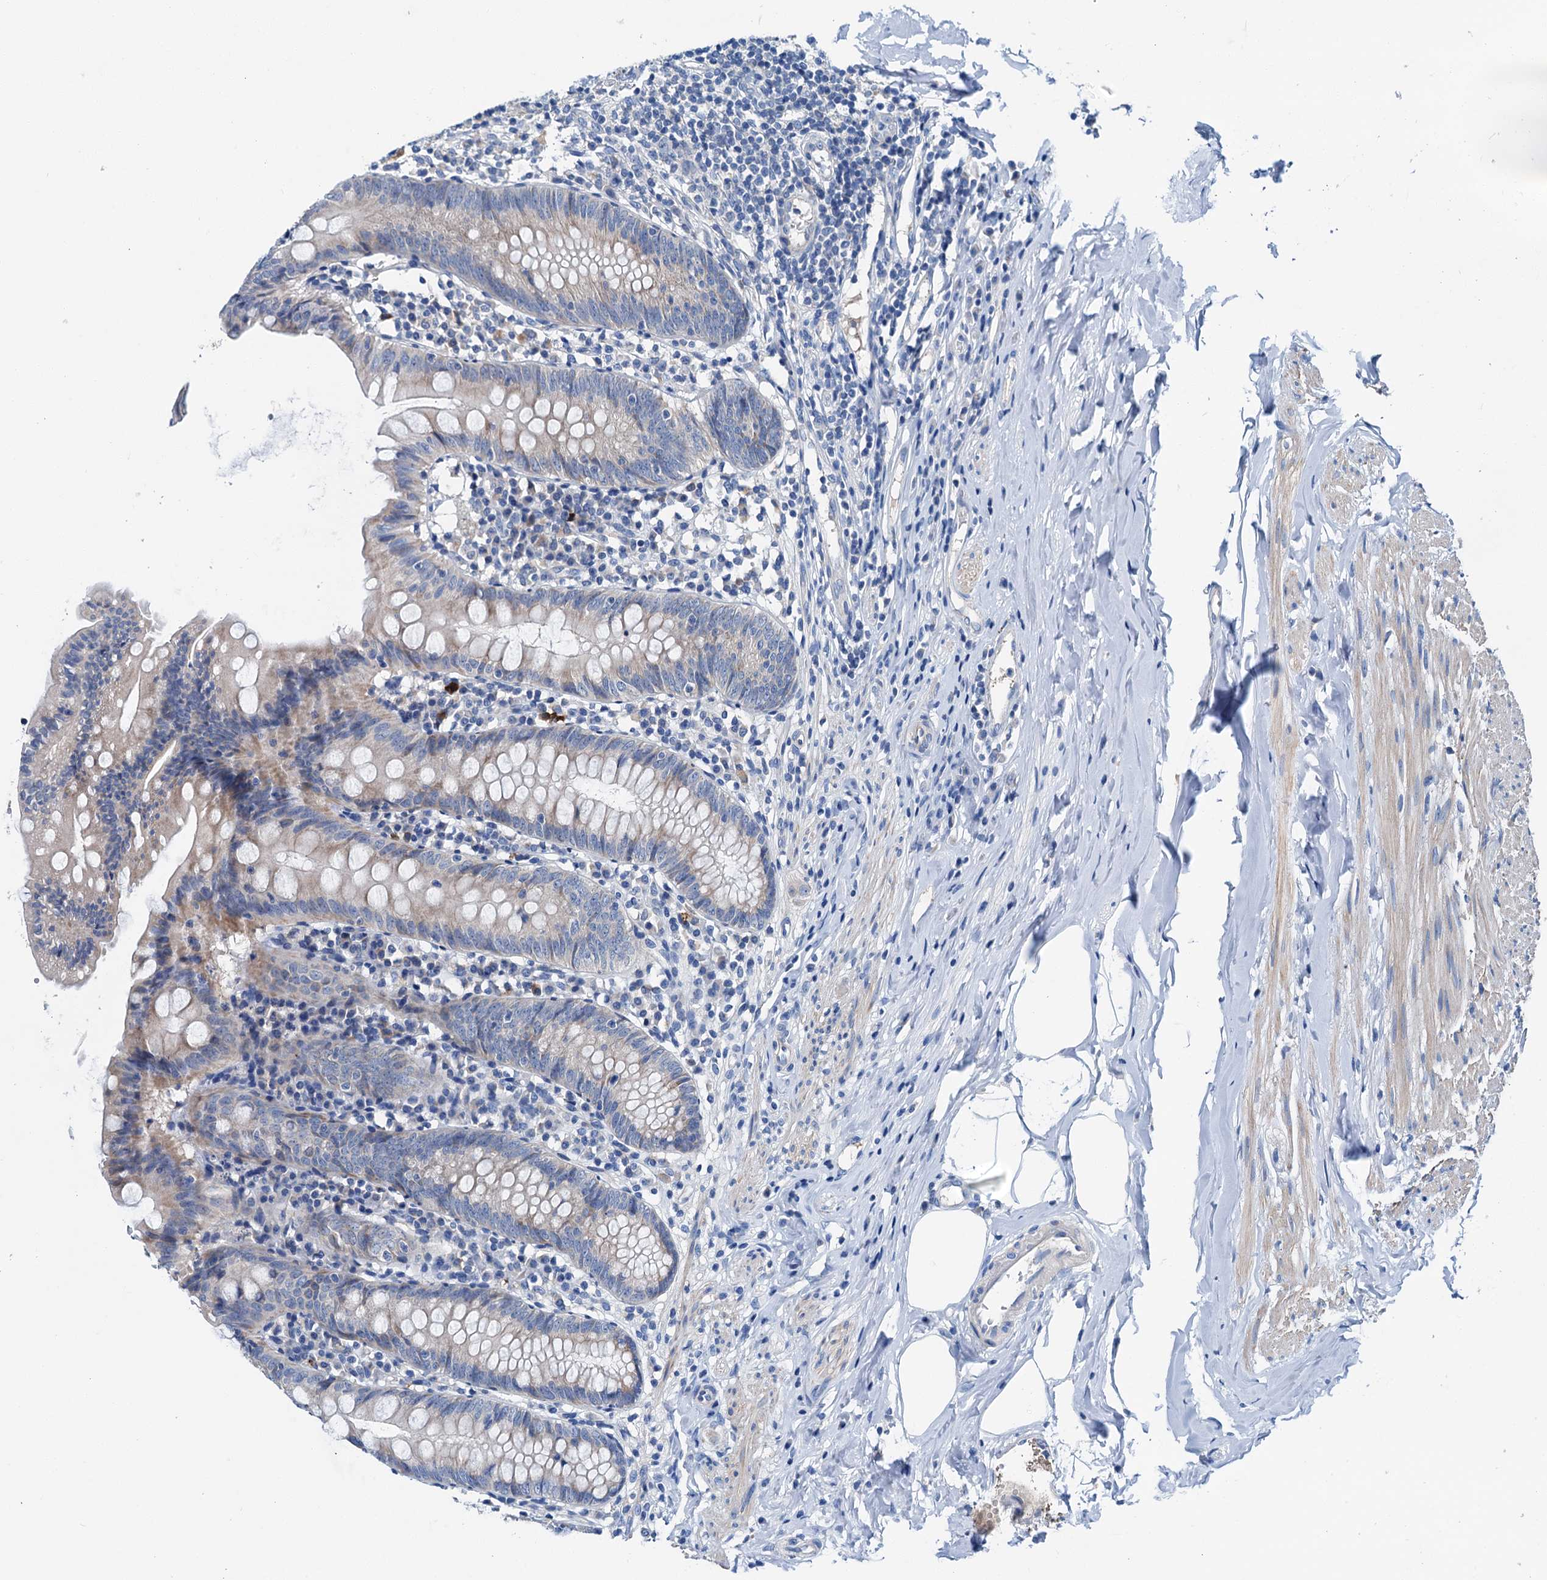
{"staining": {"intensity": "weak", "quantity": "<25%", "location": "cytoplasmic/membranous"}, "tissue": "appendix", "cell_type": "Glandular cells", "image_type": "normal", "snomed": [{"axis": "morphology", "description": "Normal tissue, NOS"}, {"axis": "topography", "description": "Appendix"}], "caption": "Immunohistochemical staining of benign human appendix displays no significant positivity in glandular cells.", "gene": "KNDC1", "patient": {"sex": "female", "age": 54}}